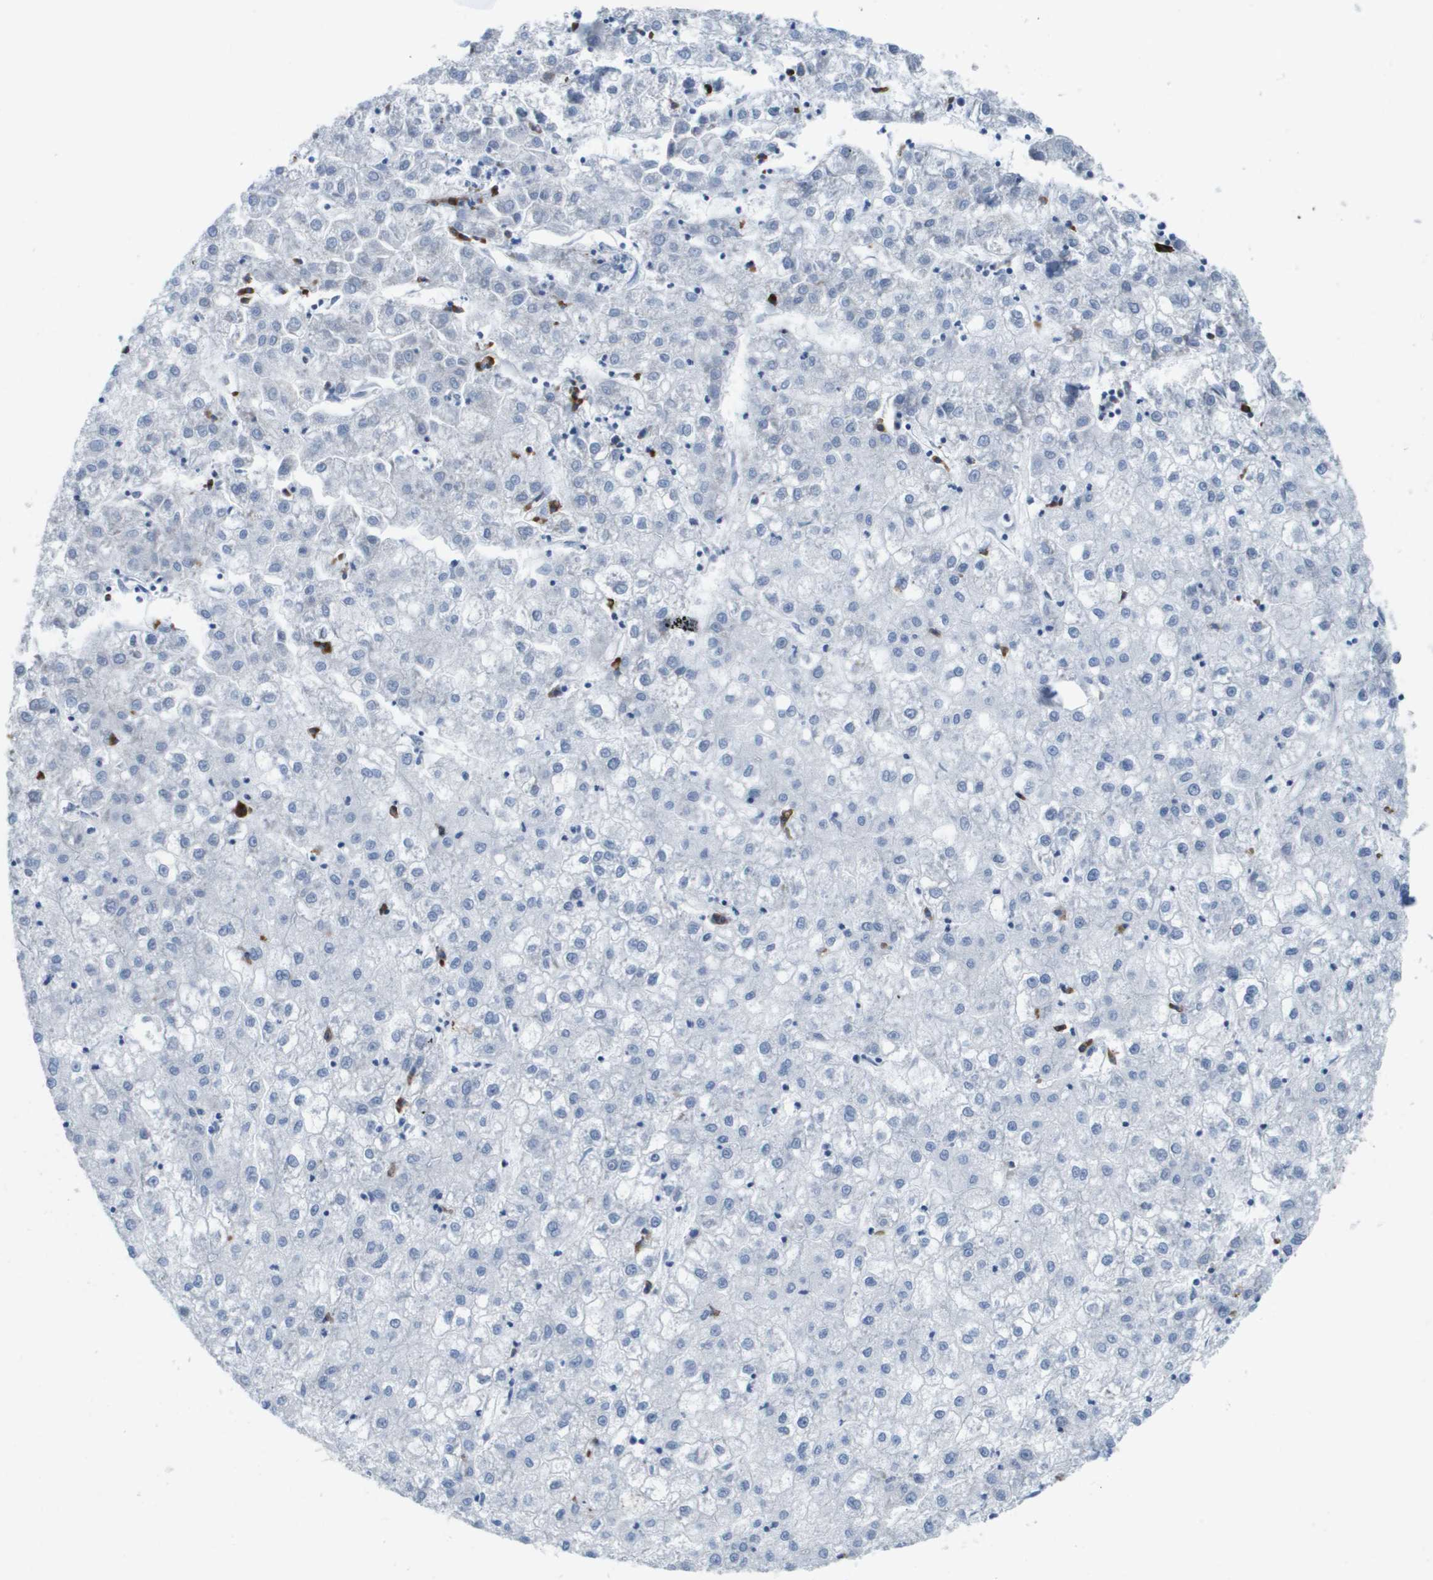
{"staining": {"intensity": "negative", "quantity": "none", "location": "none"}, "tissue": "liver cancer", "cell_type": "Tumor cells", "image_type": "cancer", "snomed": [{"axis": "morphology", "description": "Carcinoma, Hepatocellular, NOS"}, {"axis": "topography", "description": "Liver"}], "caption": "This is an IHC micrograph of liver cancer. There is no positivity in tumor cells.", "gene": "CD3G", "patient": {"sex": "male", "age": 72}}